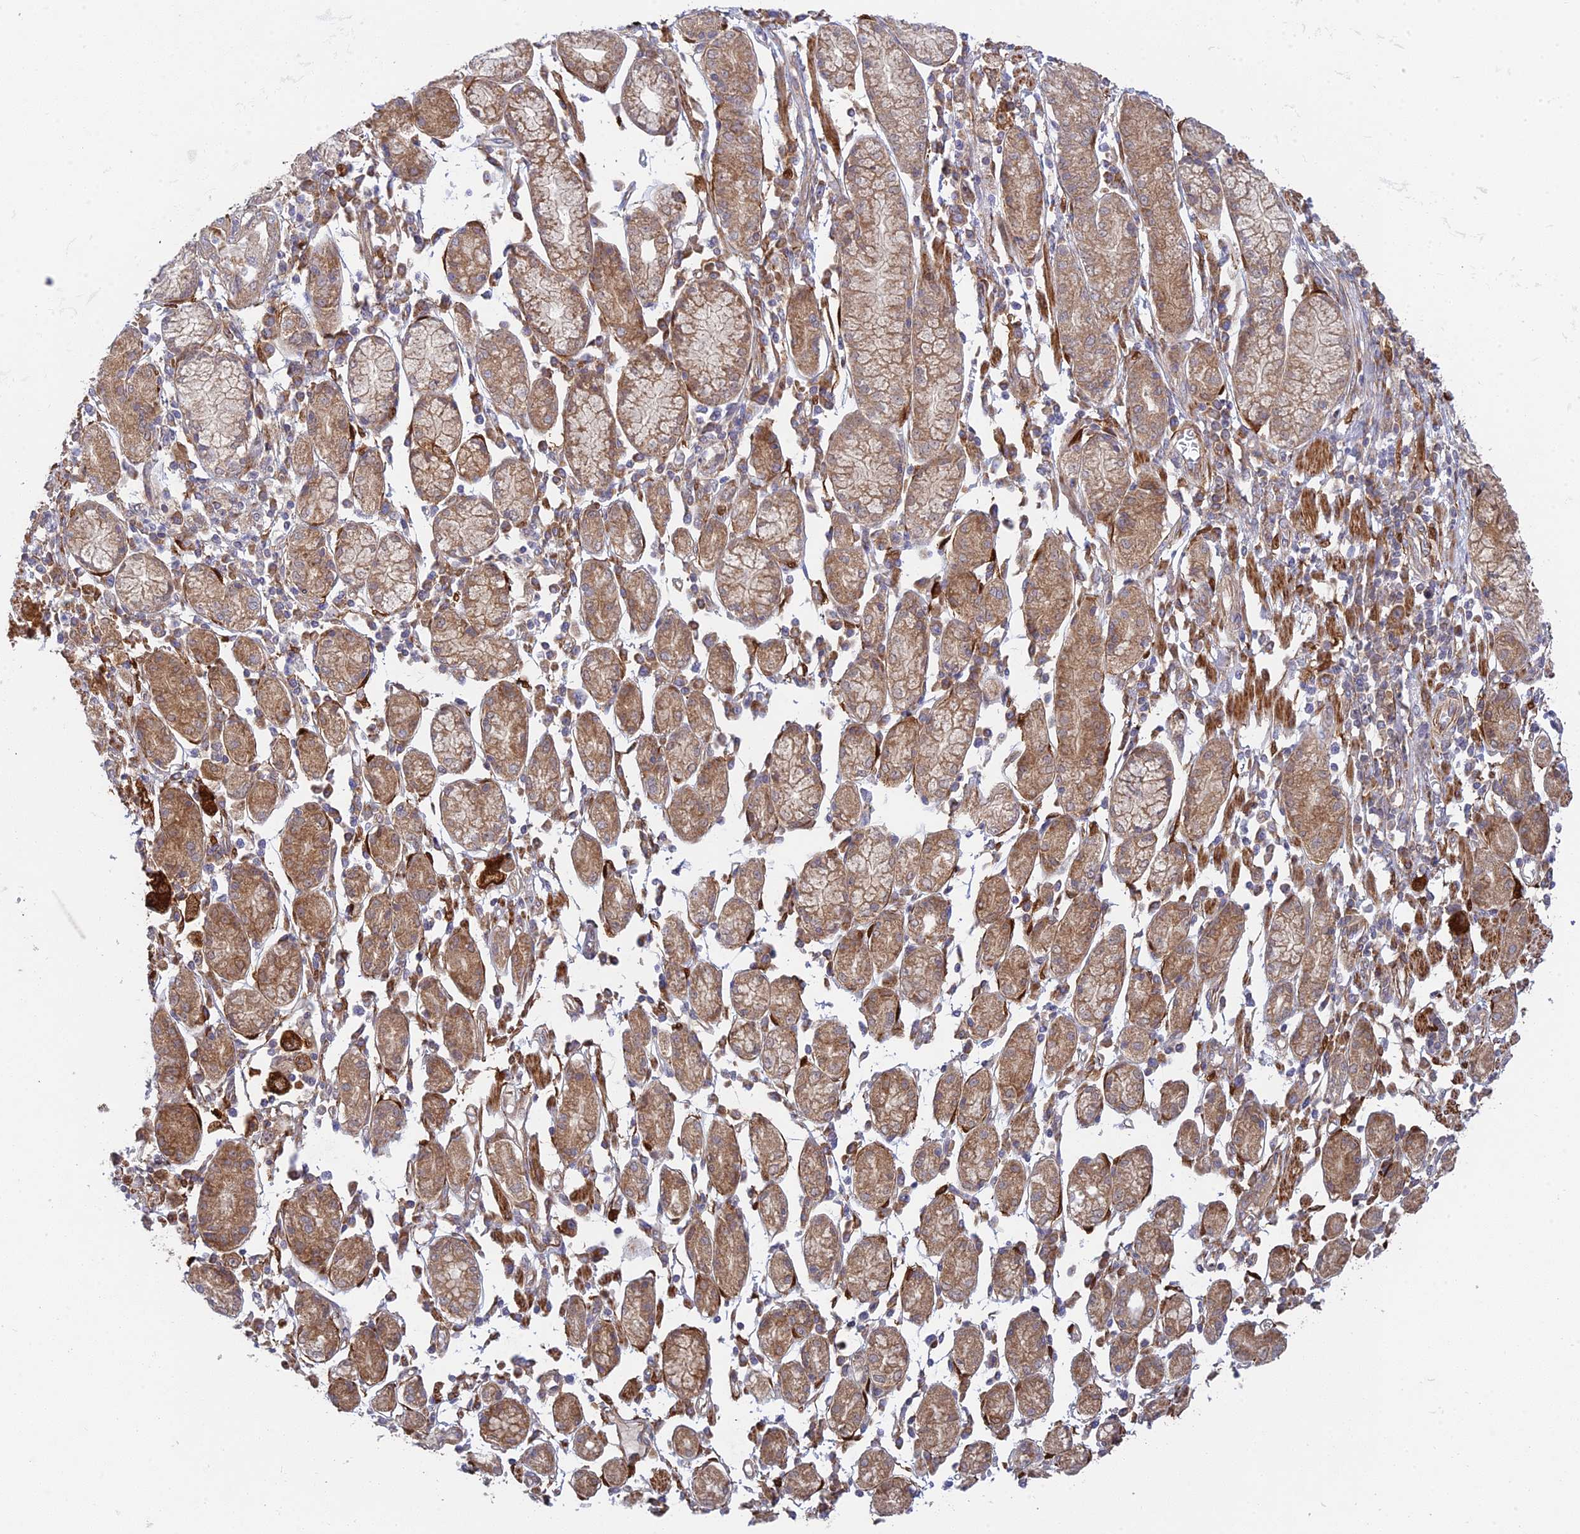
{"staining": {"intensity": "moderate", "quantity": ">75%", "location": "cytoplasmic/membranous"}, "tissue": "stomach cancer", "cell_type": "Tumor cells", "image_type": "cancer", "snomed": [{"axis": "morphology", "description": "Adenocarcinoma, NOS"}, {"axis": "topography", "description": "Stomach"}], "caption": "This histopathology image demonstrates stomach adenocarcinoma stained with IHC to label a protein in brown. The cytoplasmic/membranous of tumor cells show moderate positivity for the protein. Nuclei are counter-stained blue.", "gene": "INCA1", "patient": {"sex": "female", "age": 59}}